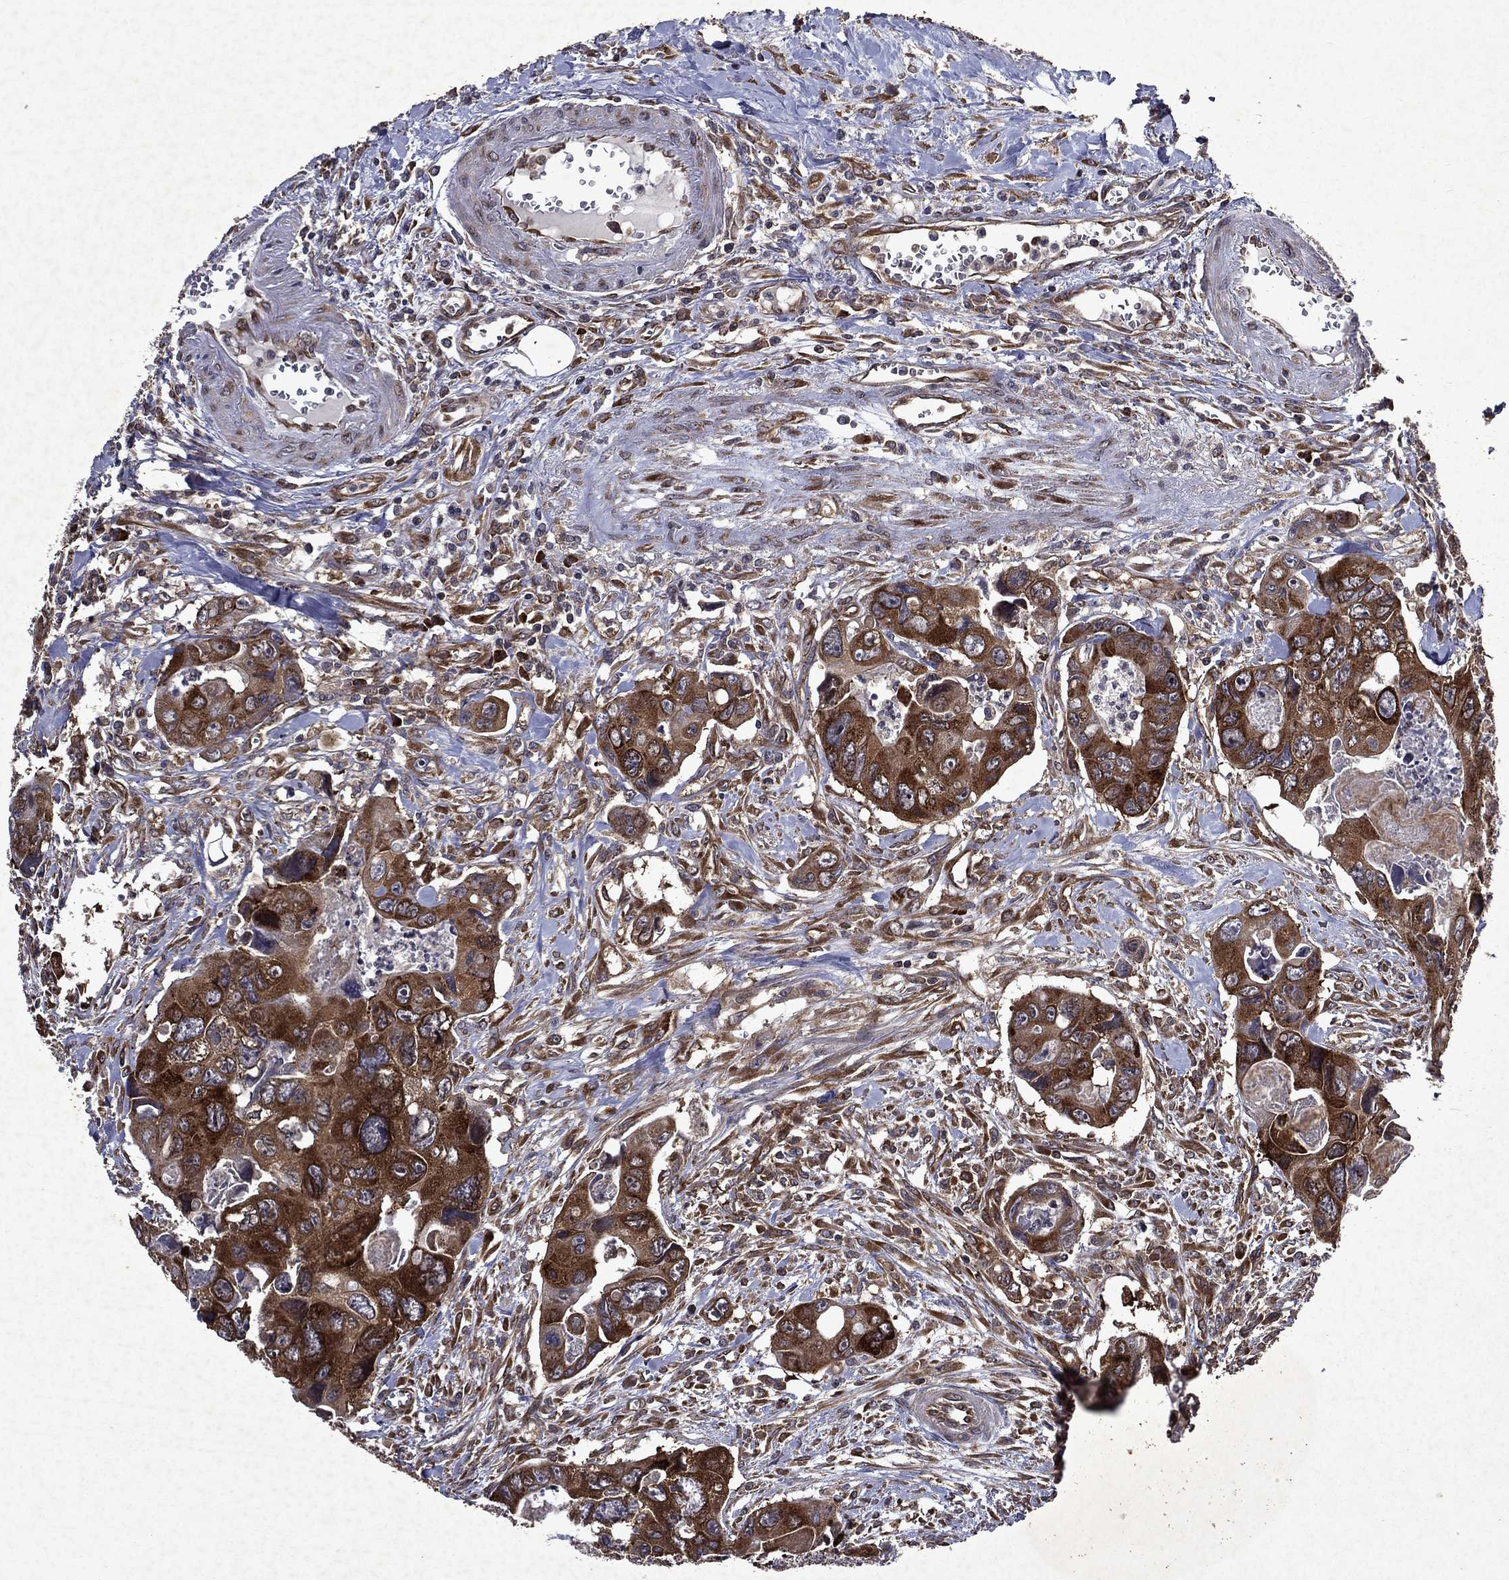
{"staining": {"intensity": "strong", "quantity": ">75%", "location": "cytoplasmic/membranous"}, "tissue": "colorectal cancer", "cell_type": "Tumor cells", "image_type": "cancer", "snomed": [{"axis": "morphology", "description": "Adenocarcinoma, NOS"}, {"axis": "topography", "description": "Rectum"}], "caption": "An immunohistochemistry (IHC) micrograph of neoplastic tissue is shown. Protein staining in brown highlights strong cytoplasmic/membranous positivity in adenocarcinoma (colorectal) within tumor cells.", "gene": "EIF2B4", "patient": {"sex": "male", "age": 62}}